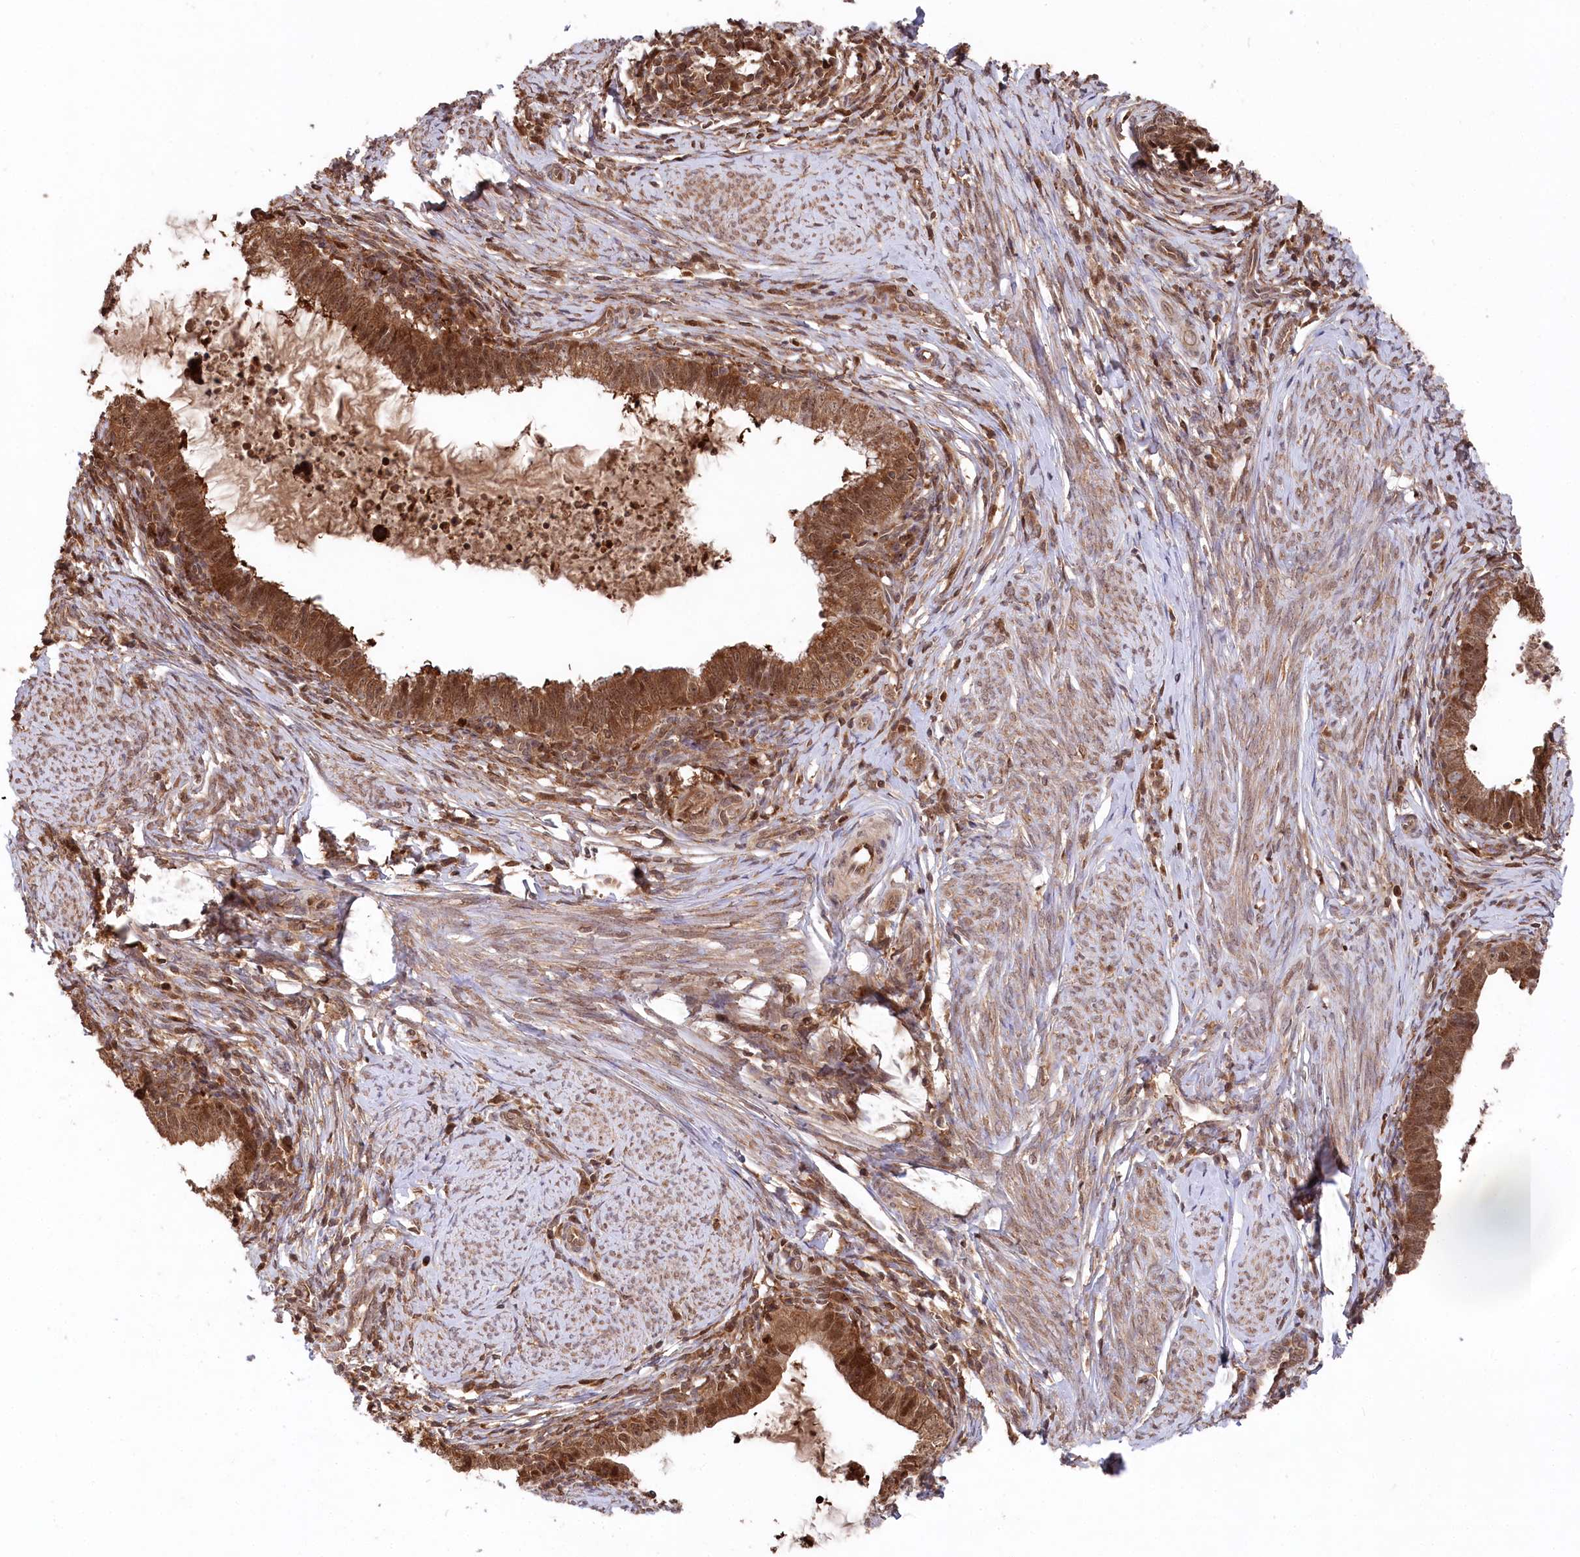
{"staining": {"intensity": "strong", "quantity": ">75%", "location": "cytoplasmic/membranous,nuclear"}, "tissue": "cervical cancer", "cell_type": "Tumor cells", "image_type": "cancer", "snomed": [{"axis": "morphology", "description": "Adenocarcinoma, NOS"}, {"axis": "topography", "description": "Cervix"}], "caption": "Cervical cancer tissue demonstrates strong cytoplasmic/membranous and nuclear positivity in approximately >75% of tumor cells", "gene": "PSMA1", "patient": {"sex": "female", "age": 36}}